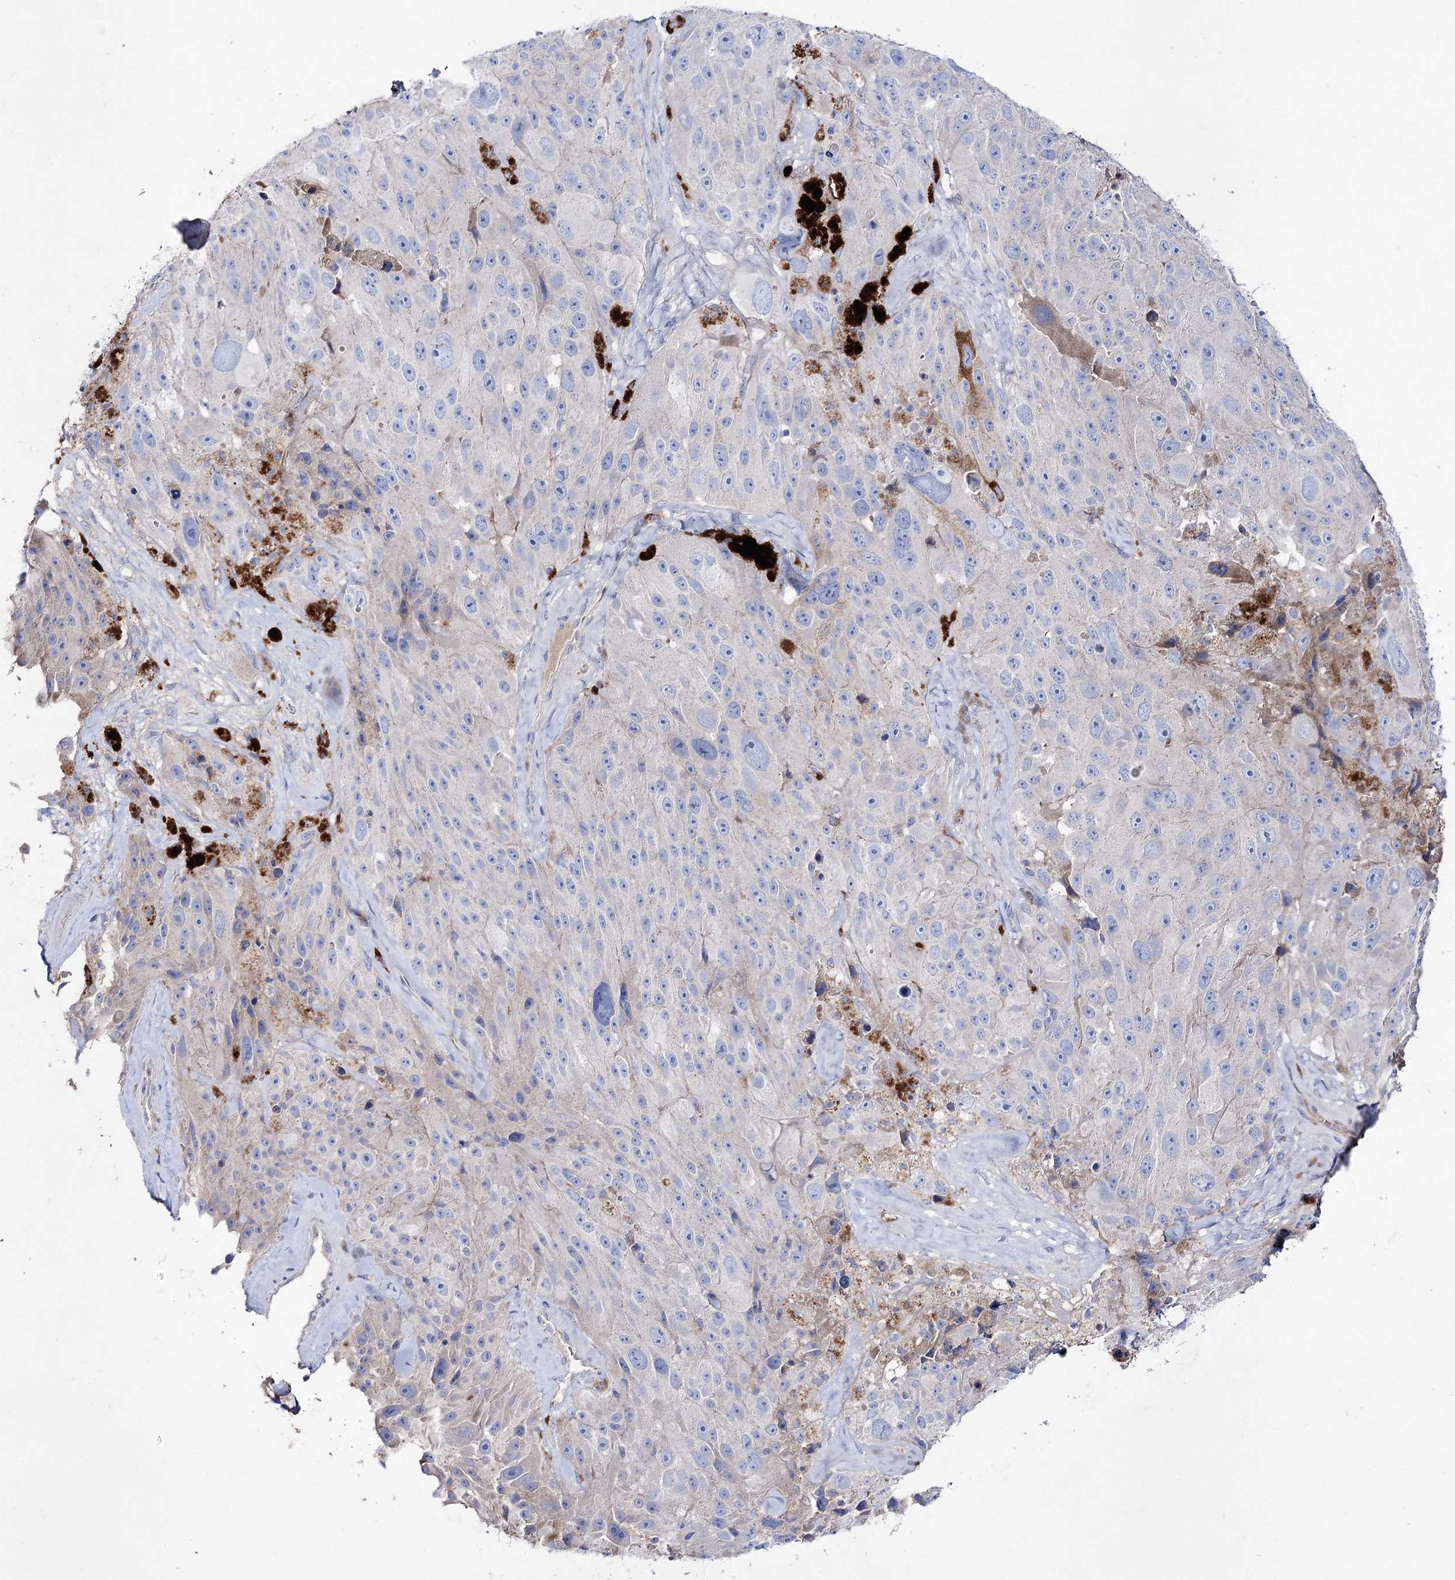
{"staining": {"intensity": "weak", "quantity": "<25%", "location": "cytoplasmic/membranous"}, "tissue": "melanoma", "cell_type": "Tumor cells", "image_type": "cancer", "snomed": [{"axis": "morphology", "description": "Malignant melanoma, Metastatic site"}, {"axis": "topography", "description": "Lymph node"}], "caption": "Tumor cells are negative for protein expression in human melanoma.", "gene": "NAGLU", "patient": {"sex": "male", "age": 62}}